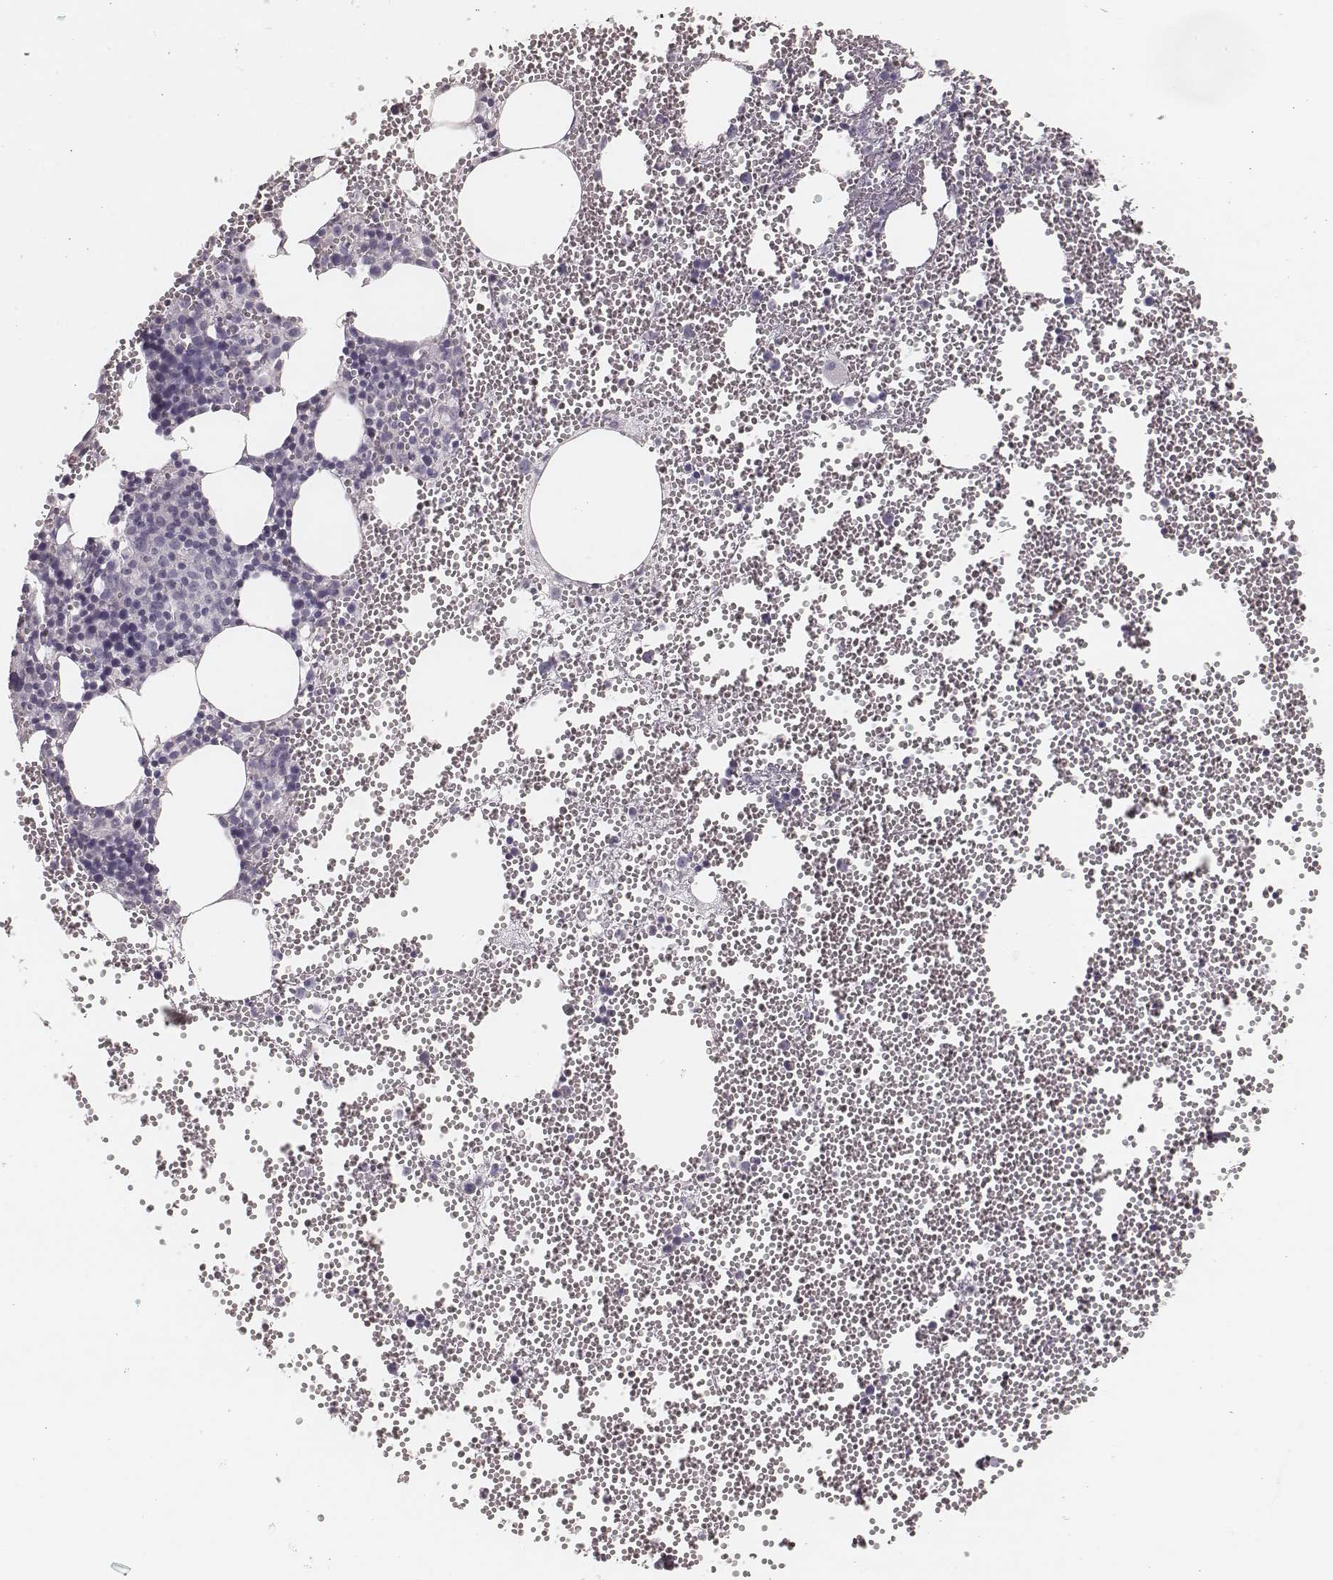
{"staining": {"intensity": "negative", "quantity": "none", "location": "none"}, "tissue": "bone marrow", "cell_type": "Hematopoietic cells", "image_type": "normal", "snomed": [{"axis": "morphology", "description": "Normal tissue, NOS"}, {"axis": "topography", "description": "Bone marrow"}], "caption": "IHC histopathology image of unremarkable bone marrow: human bone marrow stained with DAB reveals no significant protein staining in hematopoietic cells.", "gene": "ZP4", "patient": {"sex": "female", "age": 80}}